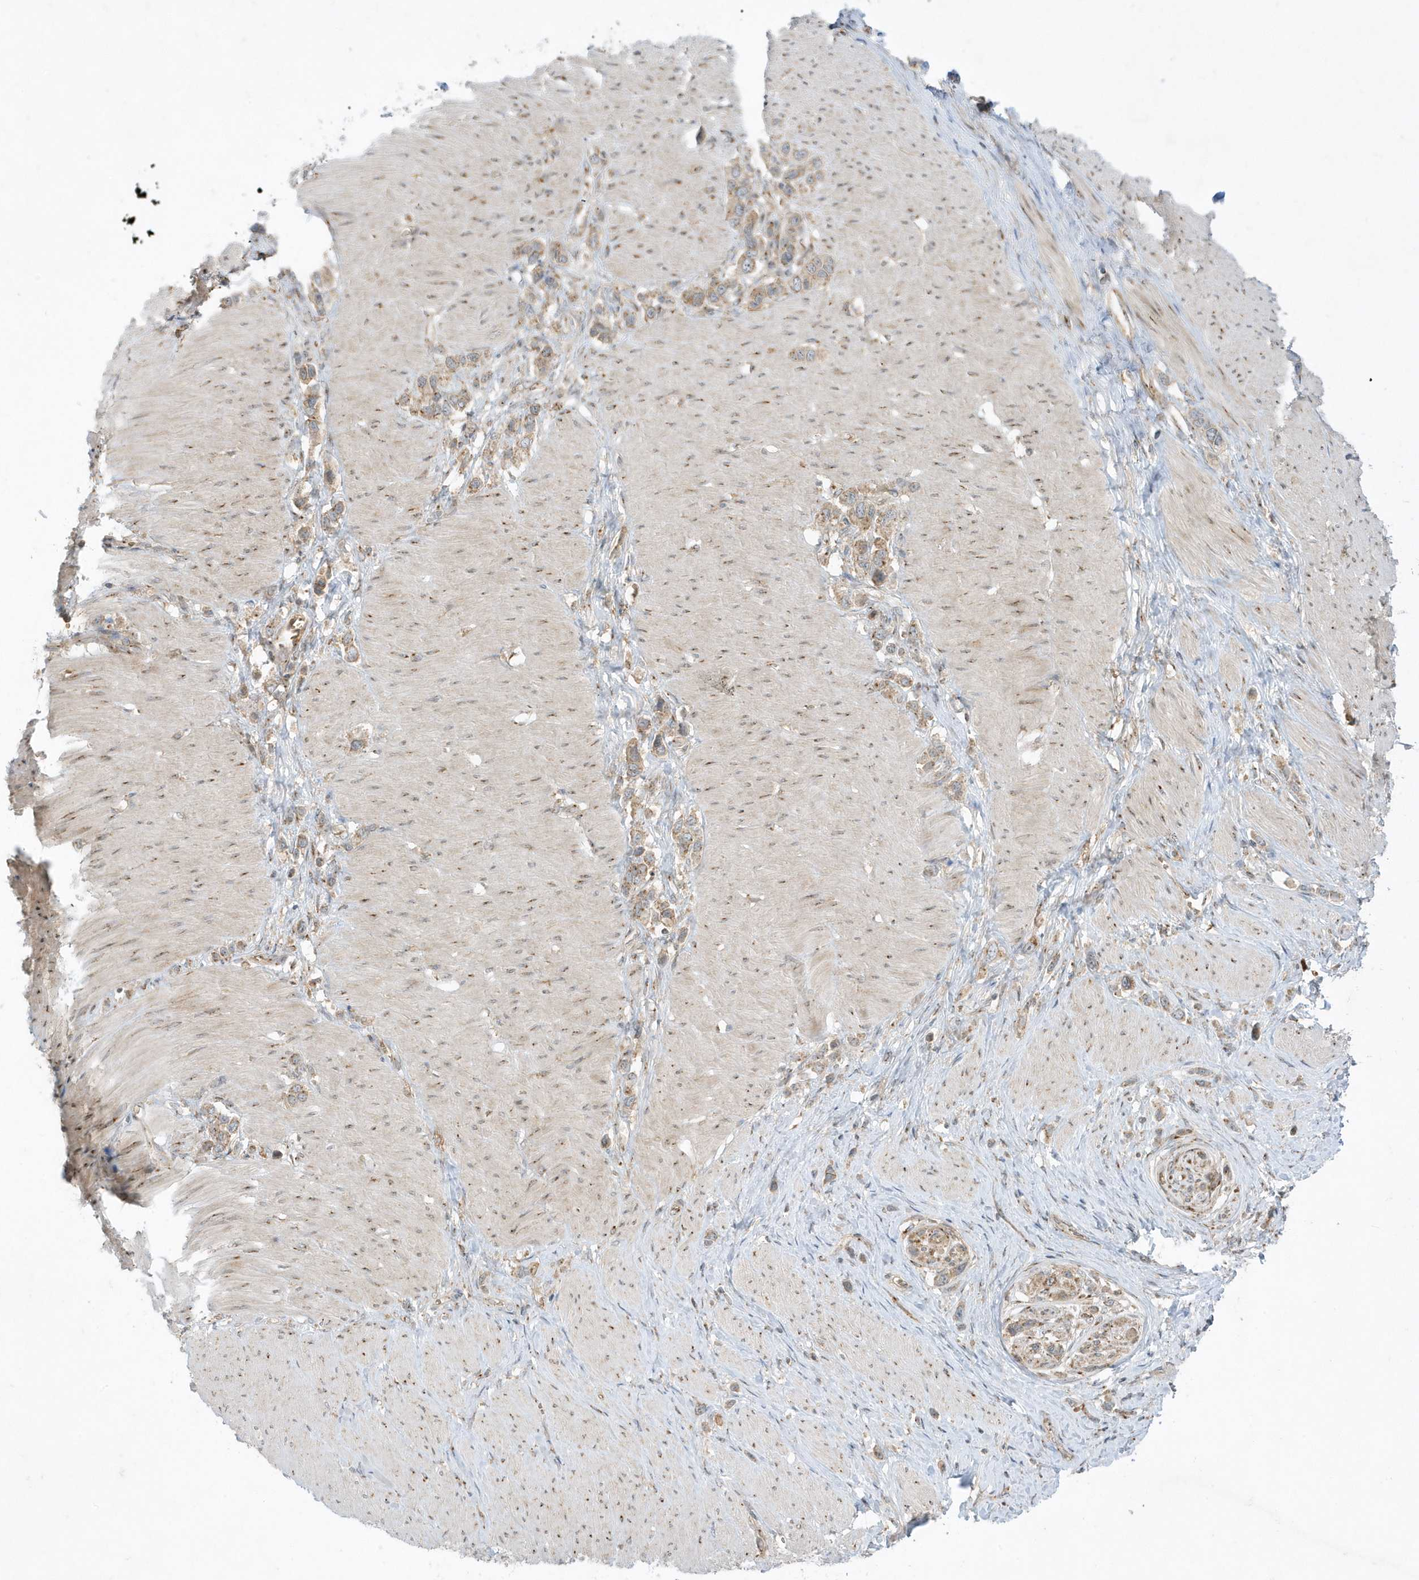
{"staining": {"intensity": "weak", "quantity": ">75%", "location": "cytoplasmic/membranous"}, "tissue": "stomach cancer", "cell_type": "Tumor cells", "image_type": "cancer", "snomed": [{"axis": "morphology", "description": "Normal tissue, NOS"}, {"axis": "morphology", "description": "Adenocarcinoma, NOS"}, {"axis": "topography", "description": "Stomach, upper"}, {"axis": "topography", "description": "Stomach"}], "caption": "Stomach cancer stained with a brown dye reveals weak cytoplasmic/membranous positive staining in approximately >75% of tumor cells.", "gene": "RPP40", "patient": {"sex": "female", "age": 65}}